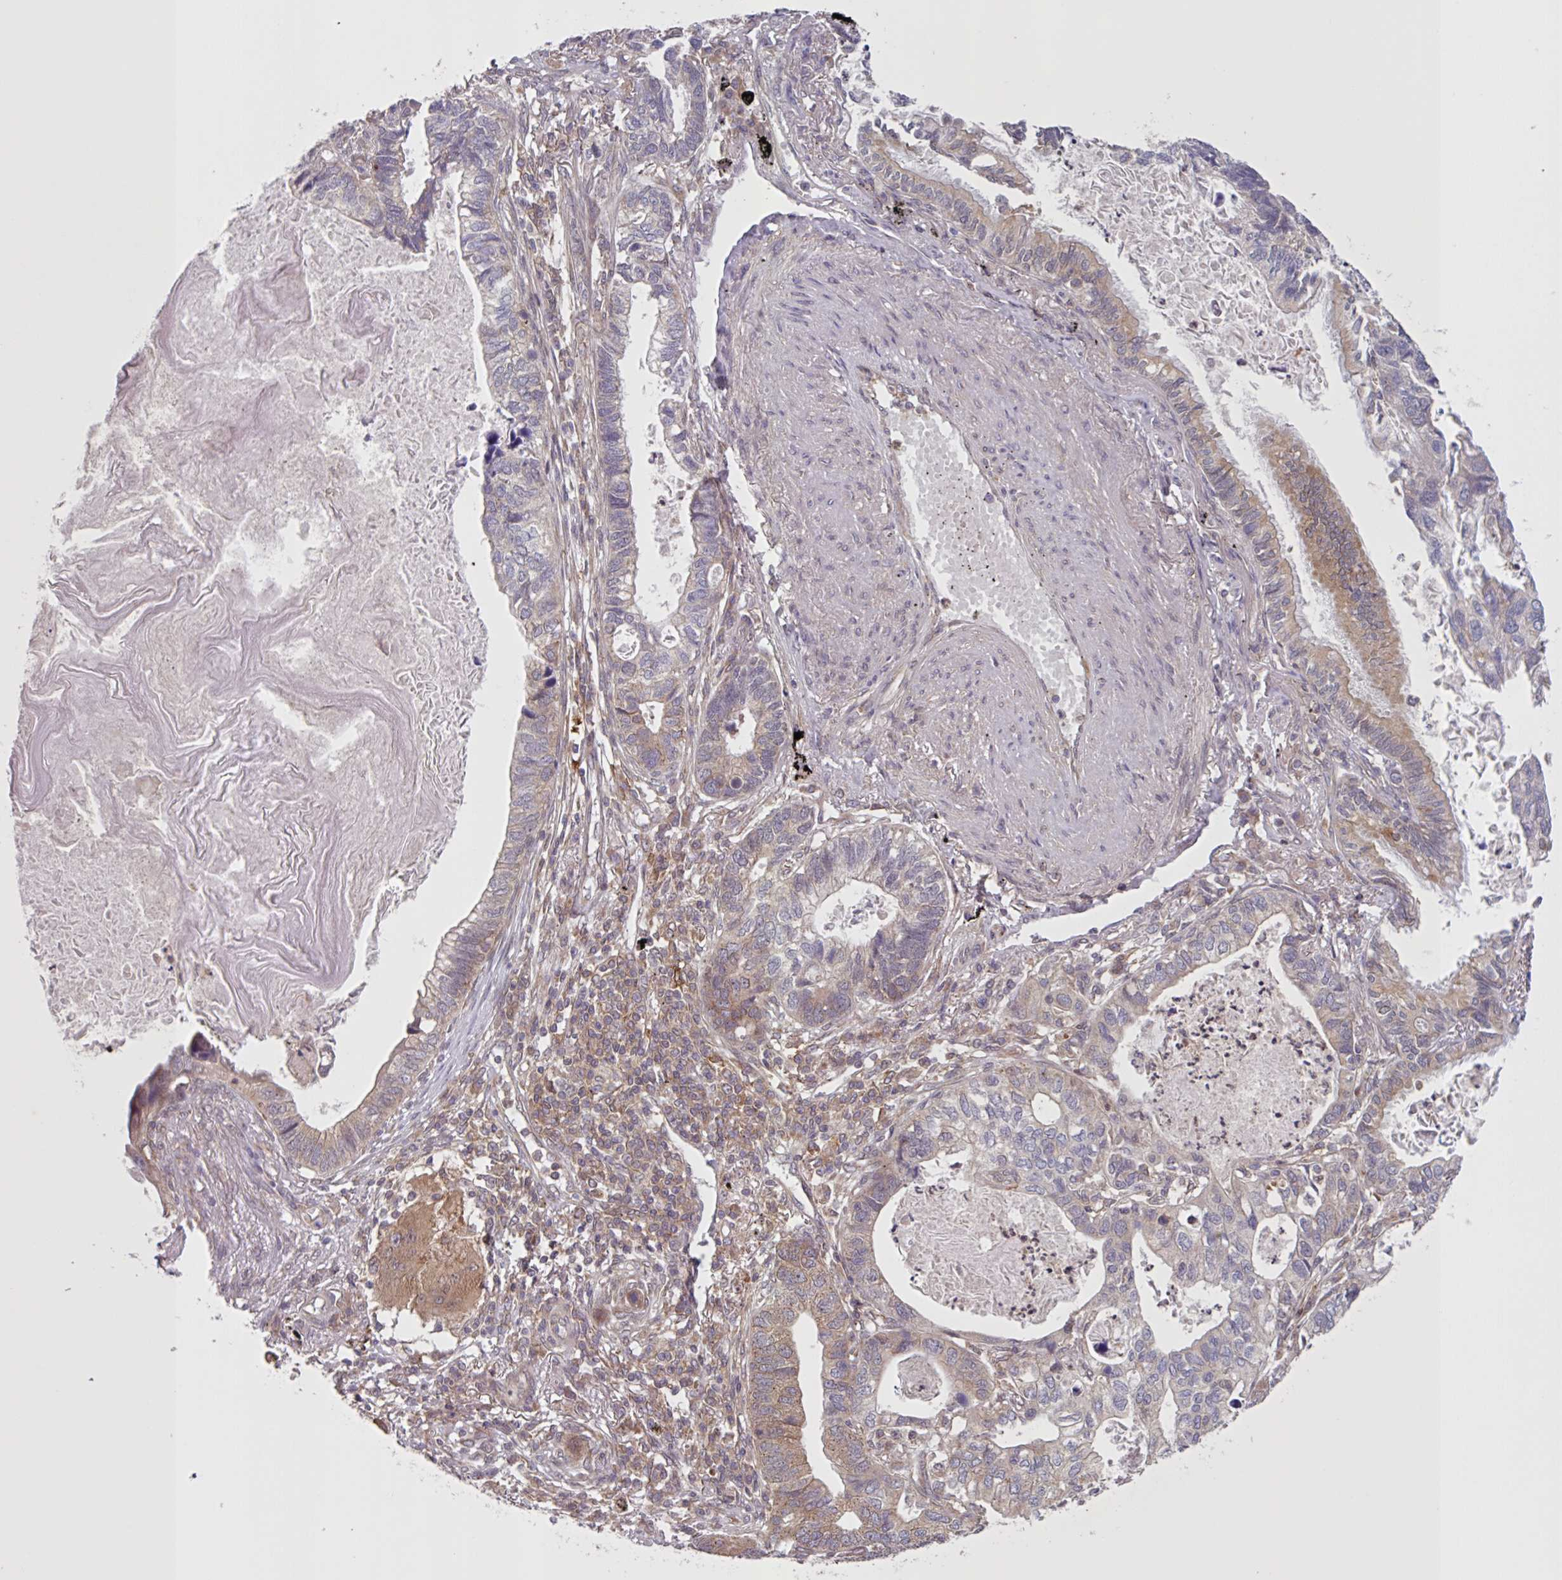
{"staining": {"intensity": "weak", "quantity": "<25%", "location": "cytoplasmic/membranous"}, "tissue": "lung cancer", "cell_type": "Tumor cells", "image_type": "cancer", "snomed": [{"axis": "morphology", "description": "Adenocarcinoma, NOS"}, {"axis": "topography", "description": "Lung"}], "caption": "Immunohistochemistry image of neoplastic tissue: lung cancer (adenocarcinoma) stained with DAB shows no significant protein positivity in tumor cells. (DAB (3,3'-diaminobenzidine) immunohistochemistry (IHC) with hematoxylin counter stain).", "gene": "CAMLG", "patient": {"sex": "male", "age": 67}}